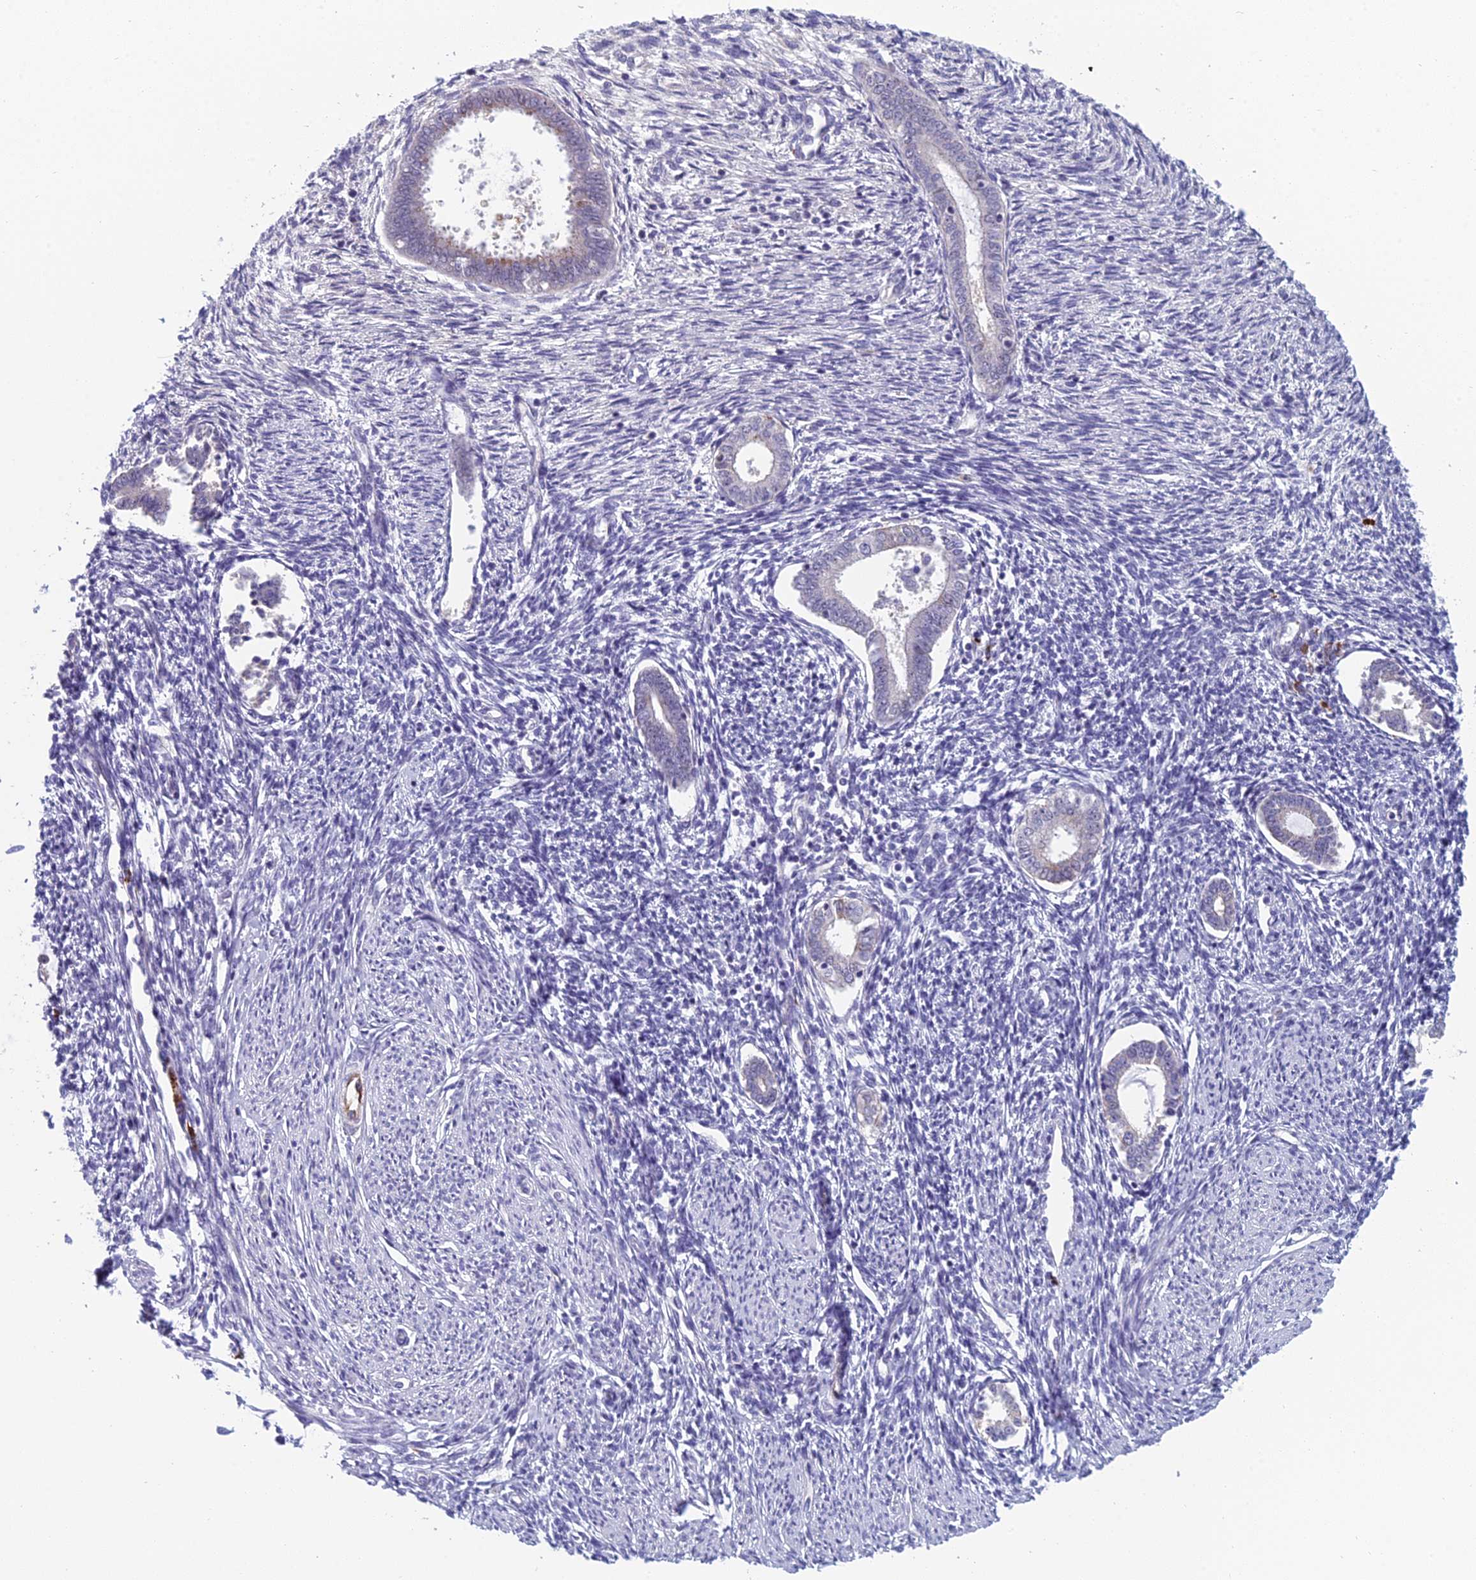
{"staining": {"intensity": "negative", "quantity": "none", "location": "none"}, "tissue": "endometrium", "cell_type": "Cells in endometrial stroma", "image_type": "normal", "snomed": [{"axis": "morphology", "description": "Normal tissue, NOS"}, {"axis": "topography", "description": "Endometrium"}], "caption": "Benign endometrium was stained to show a protein in brown. There is no significant staining in cells in endometrial stroma.", "gene": "NOC2L", "patient": {"sex": "female", "age": 56}}